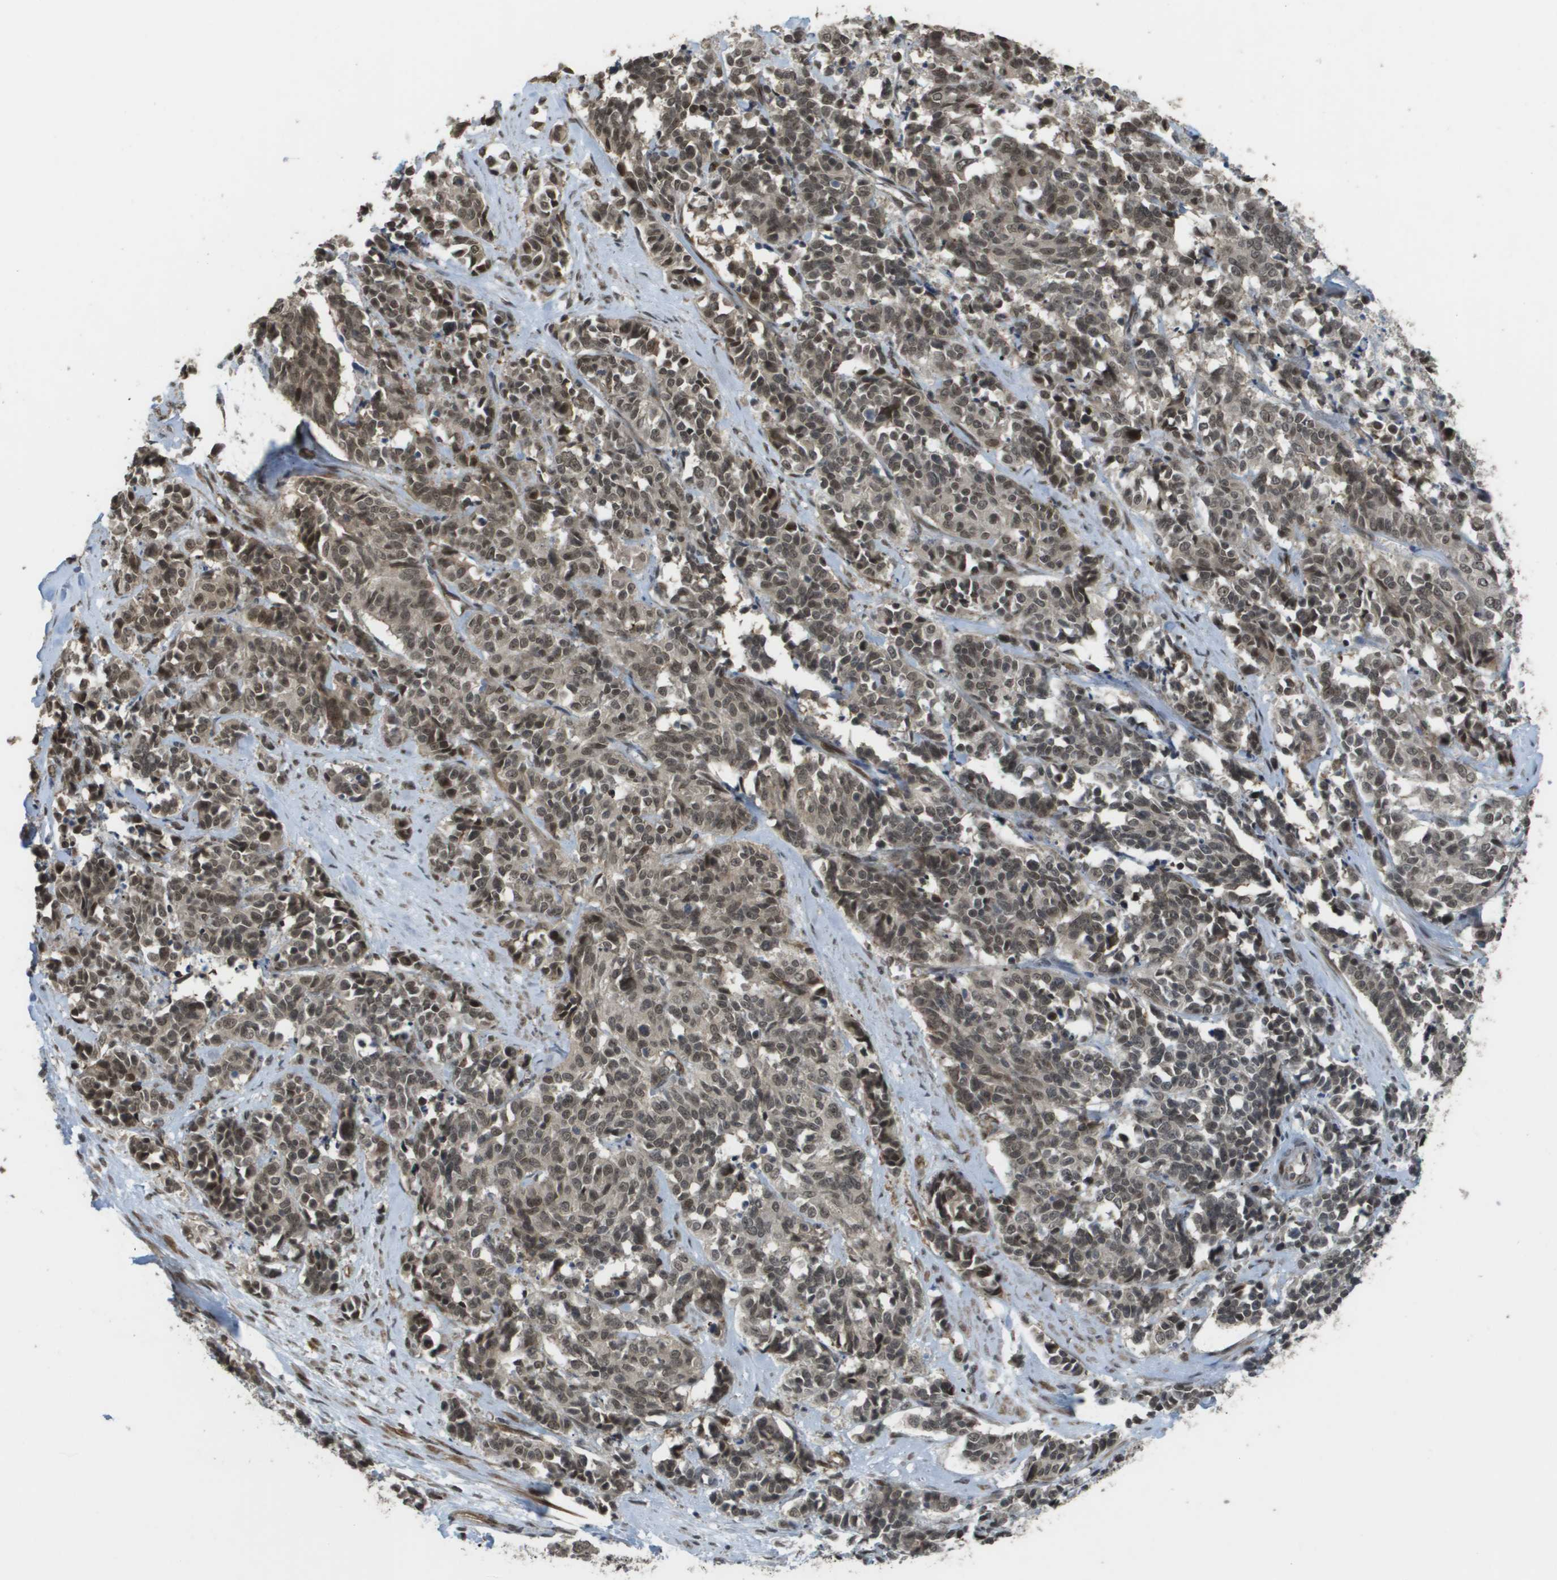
{"staining": {"intensity": "weak", "quantity": ">75%", "location": "cytoplasmic/membranous,nuclear"}, "tissue": "cervical cancer", "cell_type": "Tumor cells", "image_type": "cancer", "snomed": [{"axis": "morphology", "description": "Squamous cell carcinoma, NOS"}, {"axis": "topography", "description": "Cervix"}], "caption": "Cervical squamous cell carcinoma stained for a protein displays weak cytoplasmic/membranous and nuclear positivity in tumor cells.", "gene": "KAT5", "patient": {"sex": "female", "age": 35}}